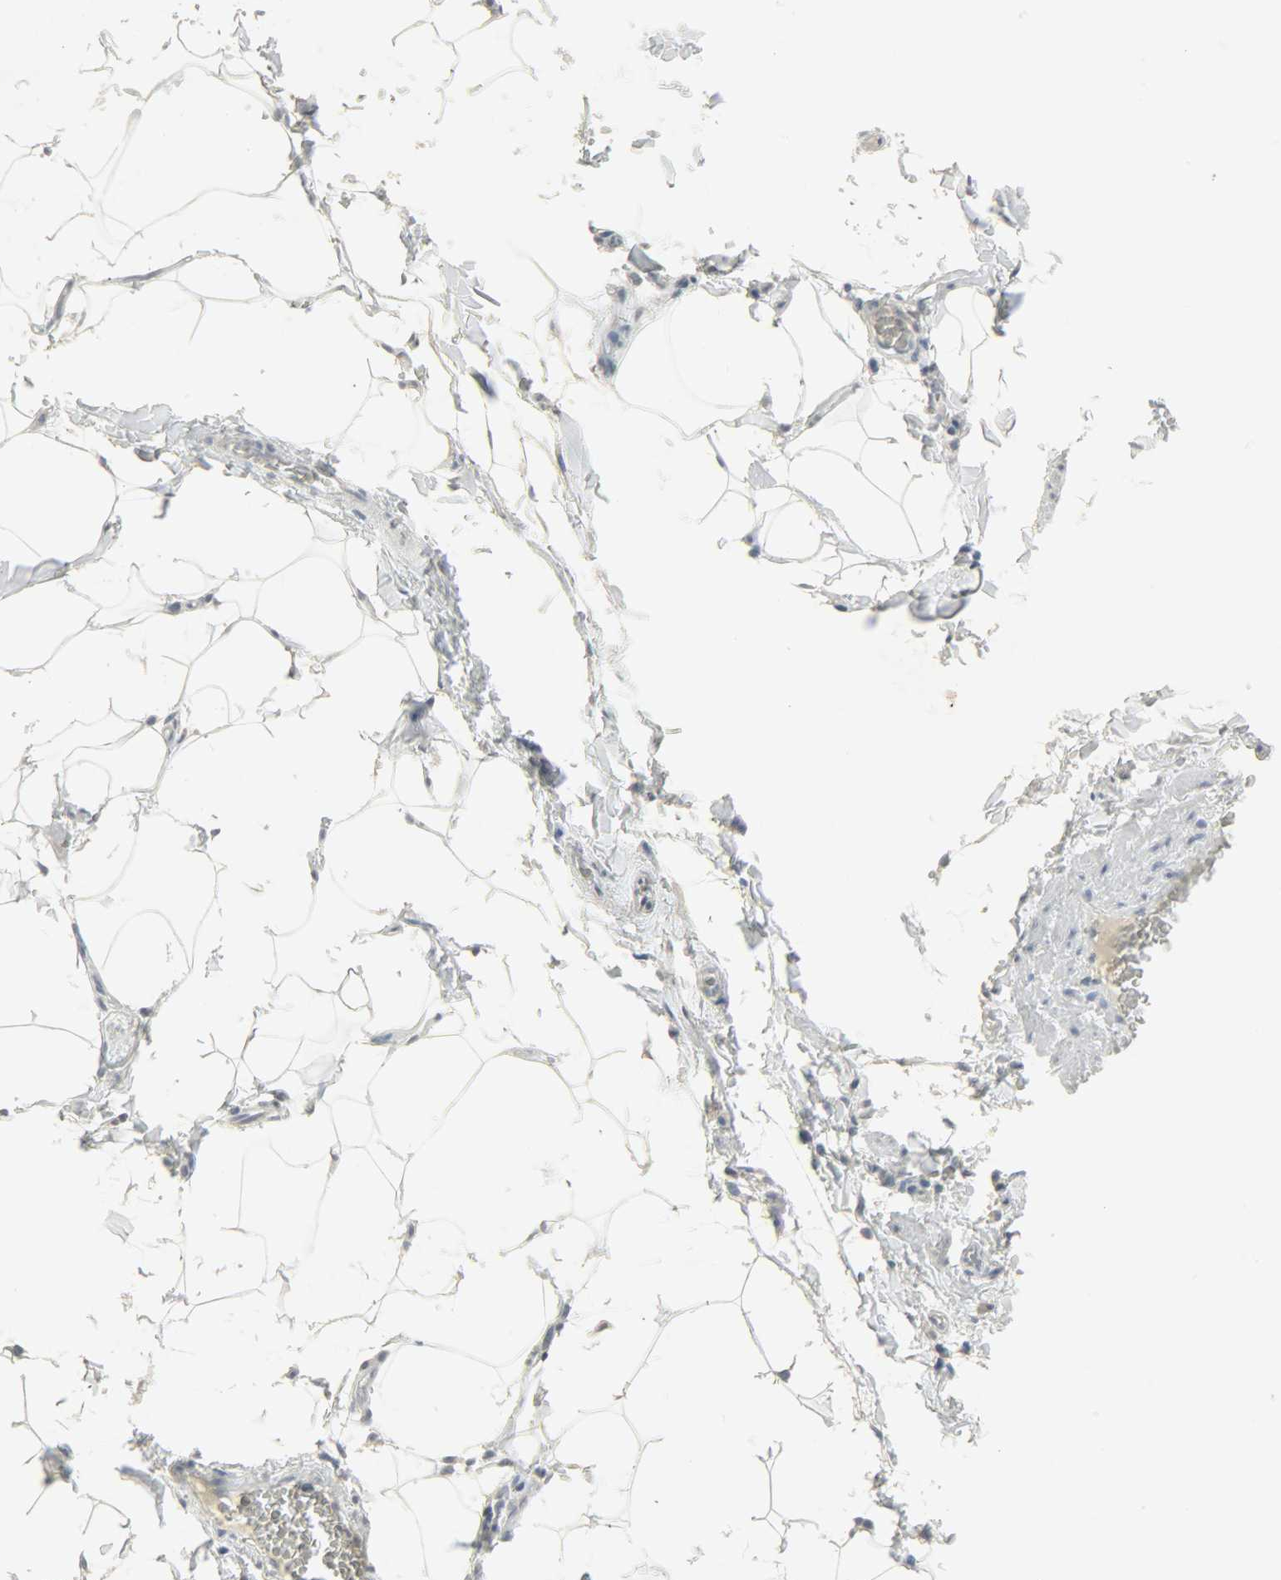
{"staining": {"intensity": "negative", "quantity": "none", "location": "none"}, "tissue": "adipose tissue", "cell_type": "Adipocytes", "image_type": "normal", "snomed": [{"axis": "morphology", "description": "Normal tissue, NOS"}, {"axis": "topography", "description": "Vascular tissue"}], "caption": "Immunohistochemistry (IHC) of unremarkable adipose tissue shows no expression in adipocytes. (DAB IHC visualized using brightfield microscopy, high magnification).", "gene": "CAMK4", "patient": {"sex": "male", "age": 41}}